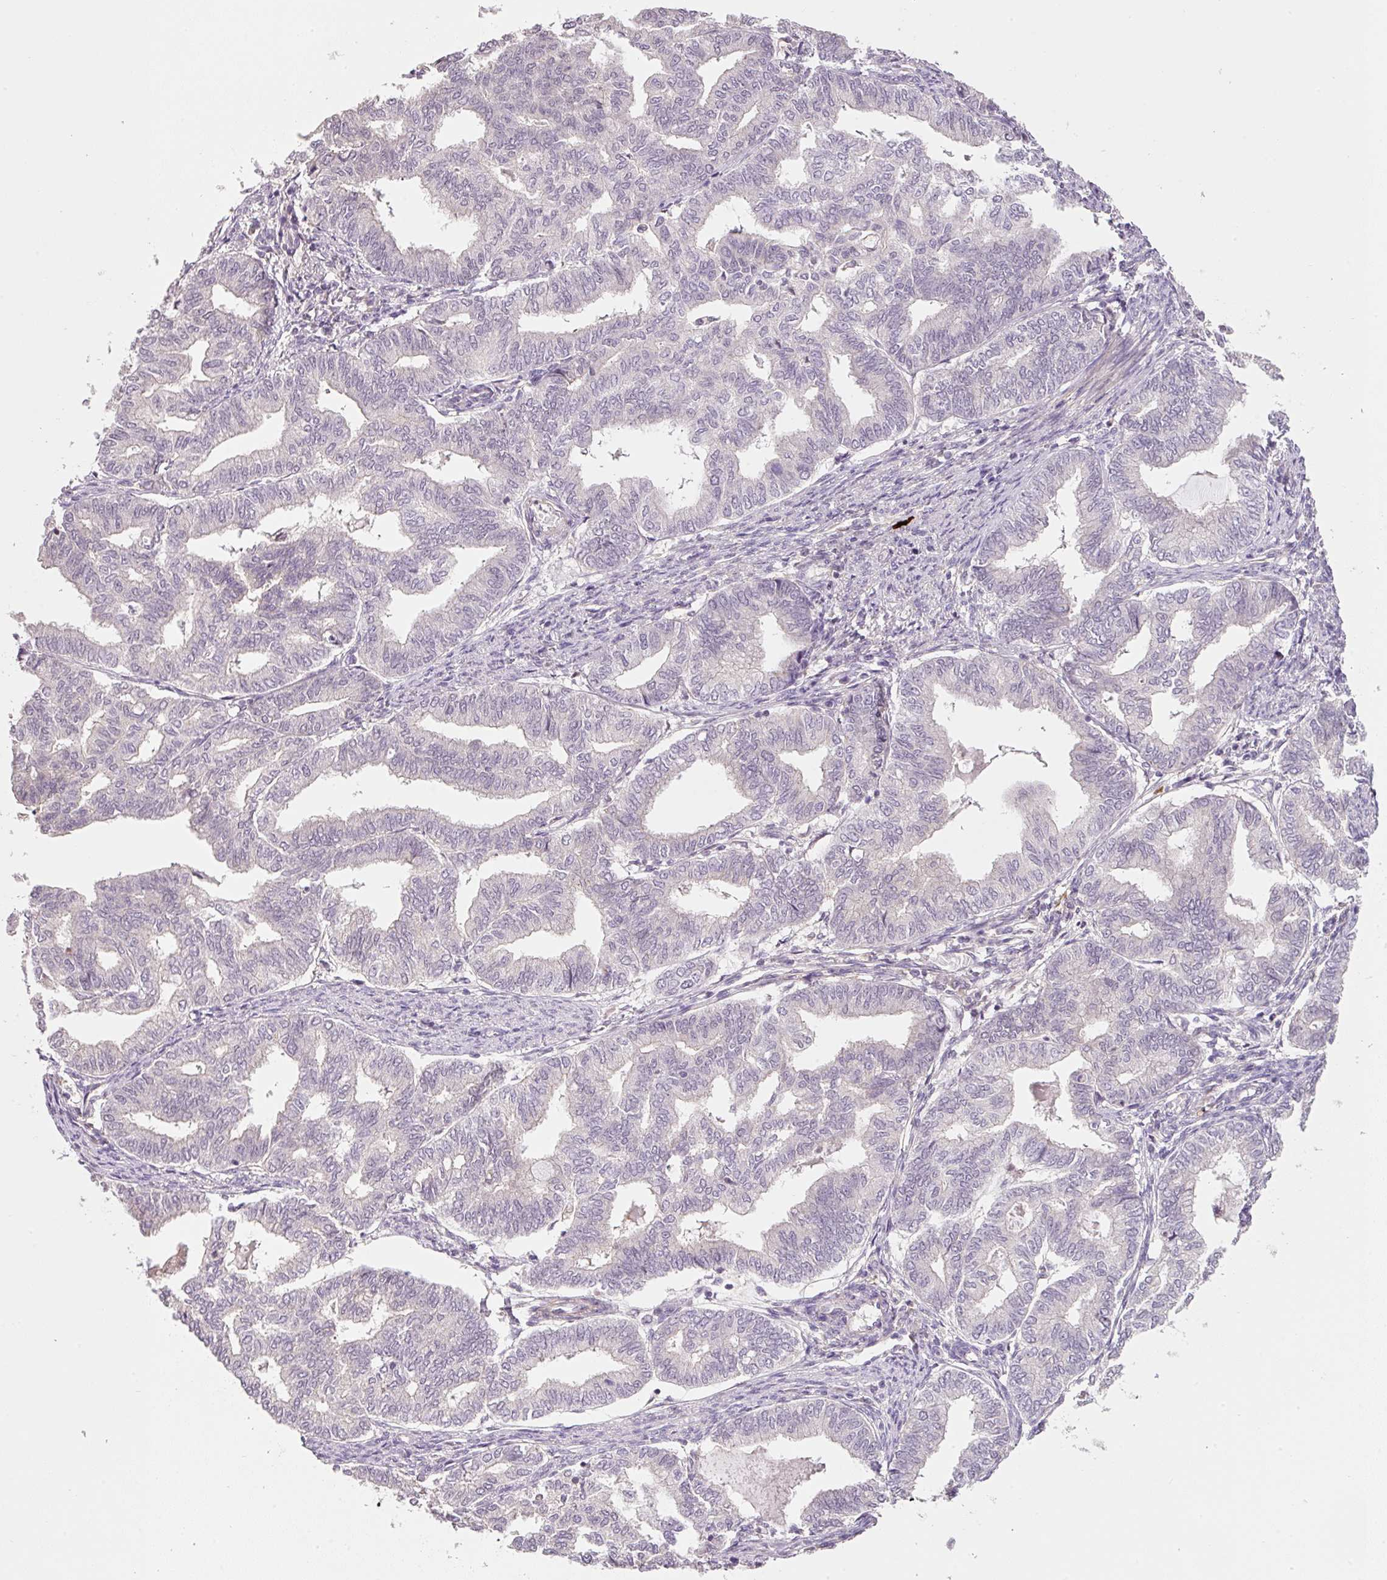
{"staining": {"intensity": "negative", "quantity": "none", "location": "none"}, "tissue": "endometrial cancer", "cell_type": "Tumor cells", "image_type": "cancer", "snomed": [{"axis": "morphology", "description": "Adenocarcinoma, NOS"}, {"axis": "topography", "description": "Endometrium"}], "caption": "The immunohistochemistry (IHC) image has no significant staining in tumor cells of endometrial cancer (adenocarcinoma) tissue.", "gene": "TIRAP", "patient": {"sex": "female", "age": 79}}